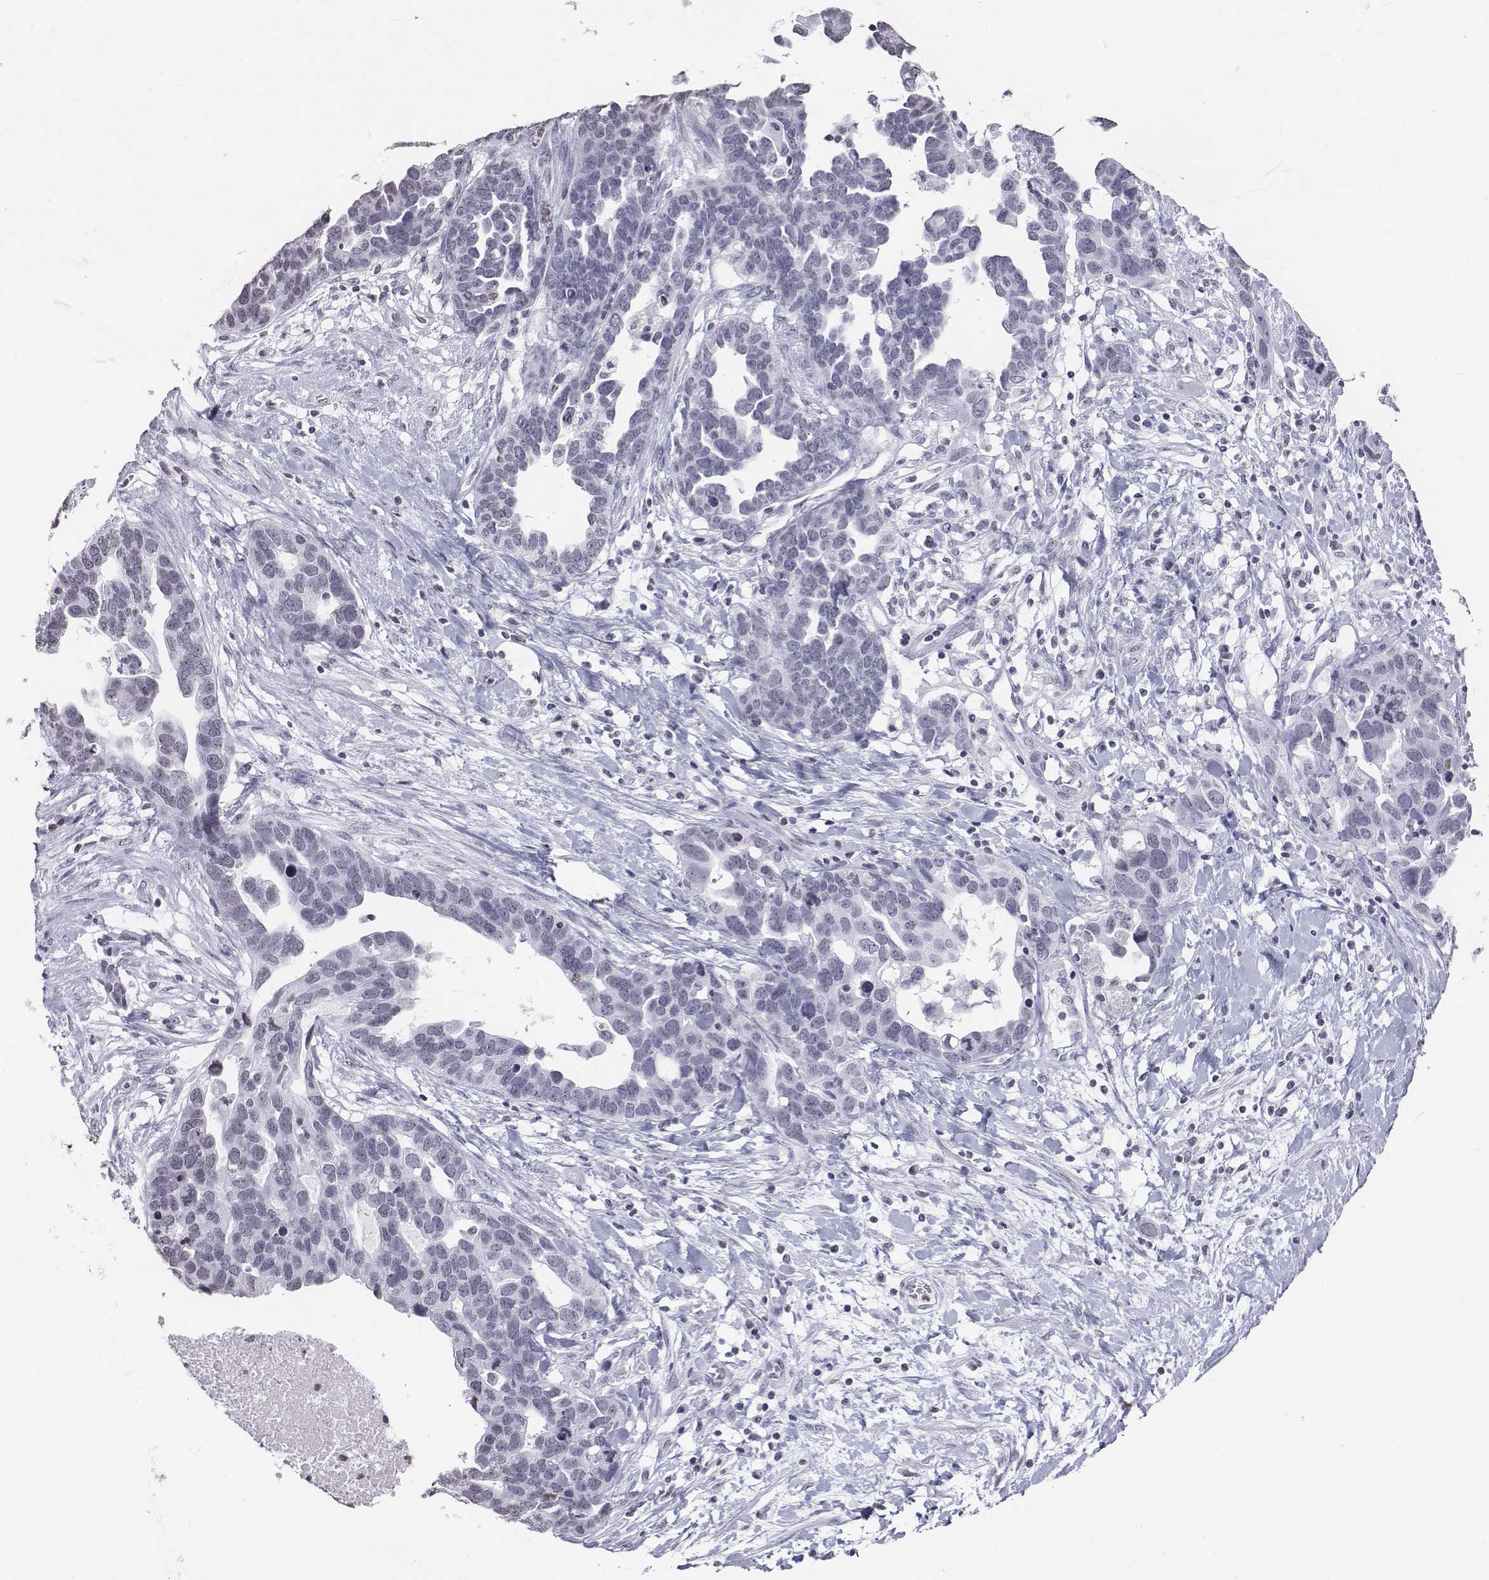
{"staining": {"intensity": "negative", "quantity": "none", "location": "none"}, "tissue": "ovarian cancer", "cell_type": "Tumor cells", "image_type": "cancer", "snomed": [{"axis": "morphology", "description": "Cystadenocarcinoma, serous, NOS"}, {"axis": "topography", "description": "Ovary"}], "caption": "This is an immunohistochemistry (IHC) micrograph of serous cystadenocarcinoma (ovarian). There is no positivity in tumor cells.", "gene": "BARHL1", "patient": {"sex": "female", "age": 54}}